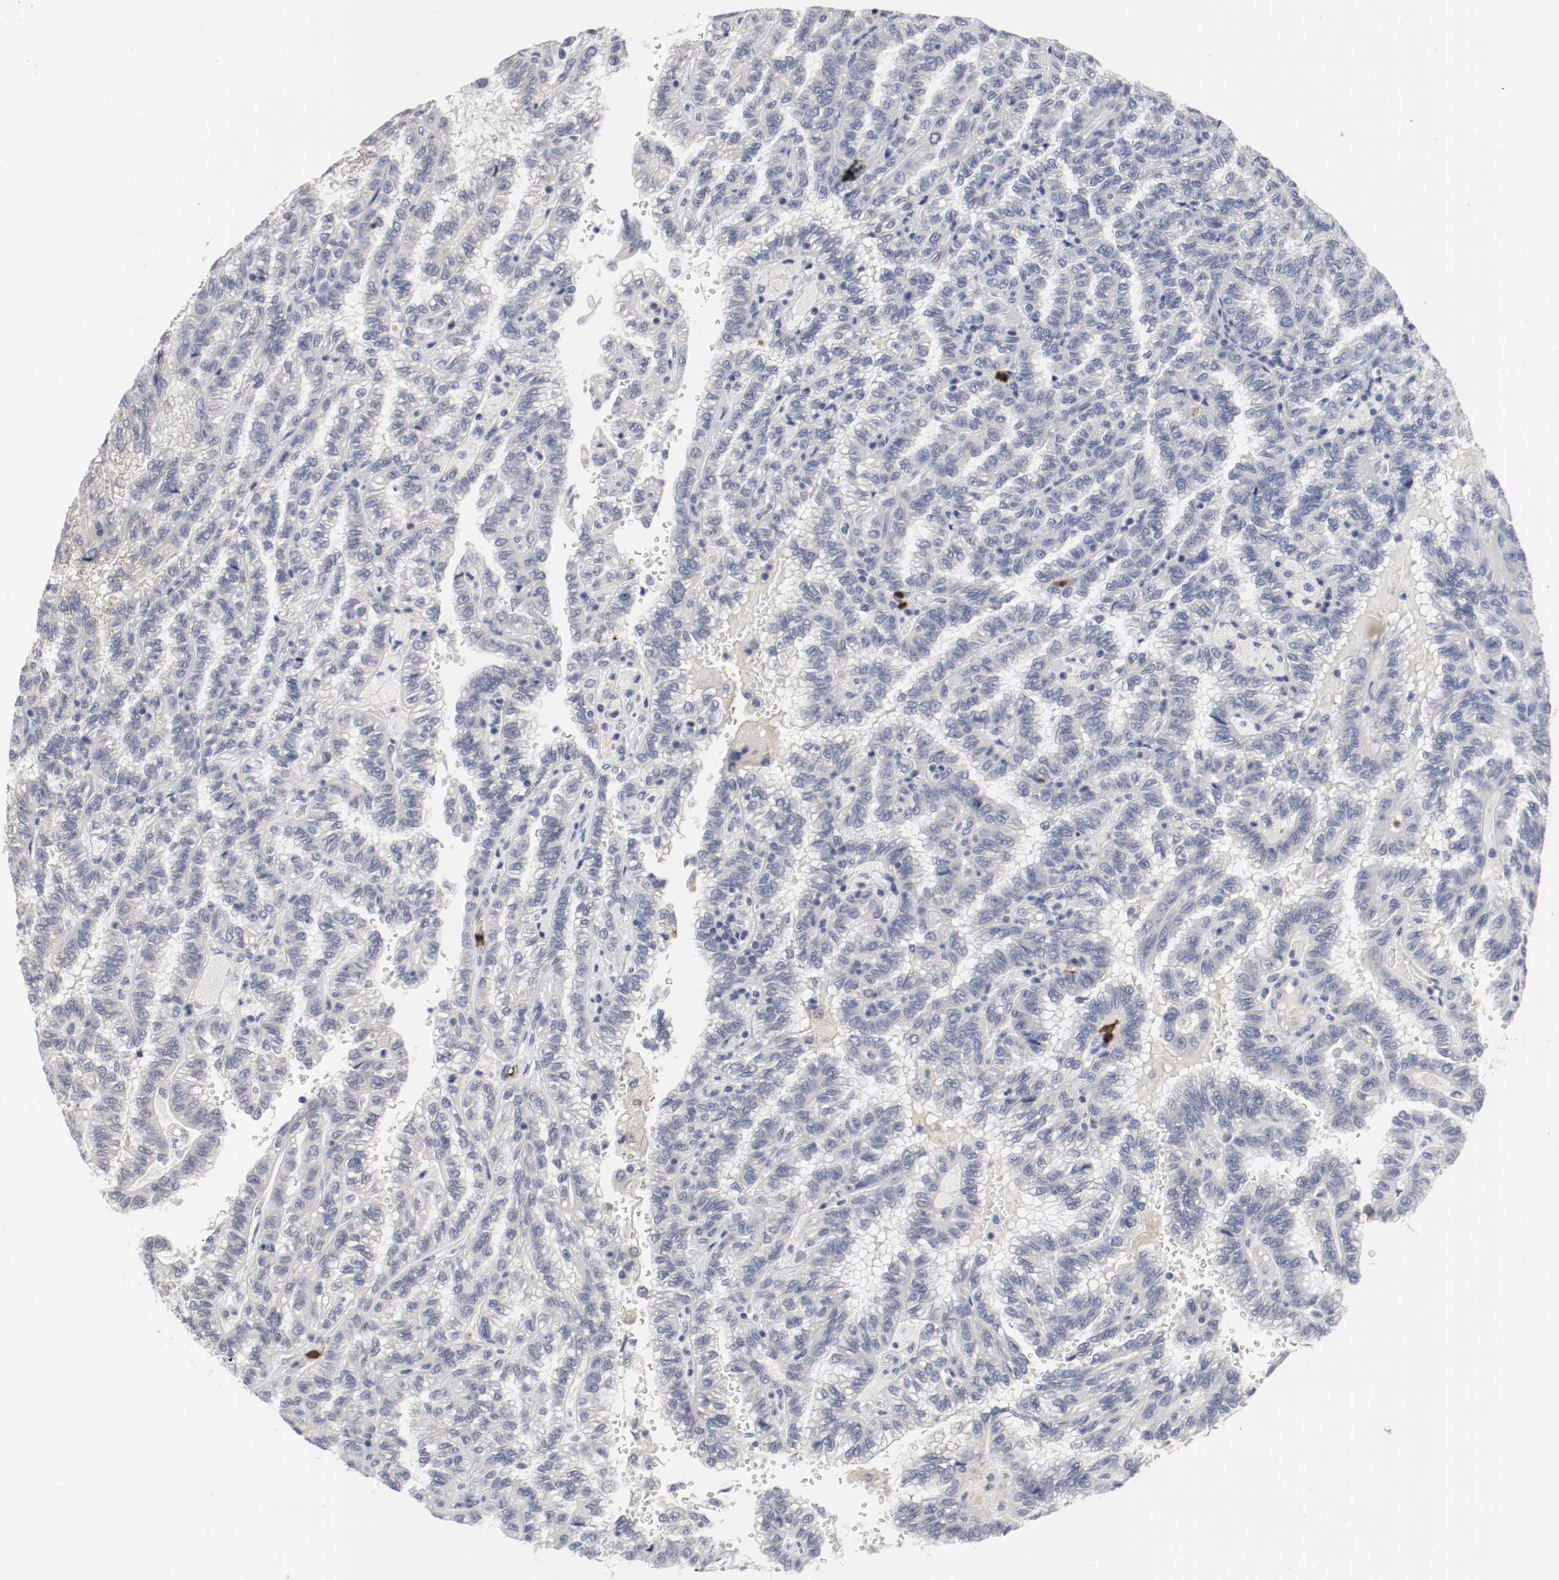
{"staining": {"intensity": "negative", "quantity": "none", "location": "none"}, "tissue": "renal cancer", "cell_type": "Tumor cells", "image_type": "cancer", "snomed": [{"axis": "morphology", "description": "Inflammation, NOS"}, {"axis": "morphology", "description": "Adenocarcinoma, NOS"}, {"axis": "topography", "description": "Kidney"}], "caption": "Immunohistochemistry image of renal adenocarcinoma stained for a protein (brown), which displays no positivity in tumor cells.", "gene": "CEBPE", "patient": {"sex": "male", "age": 68}}